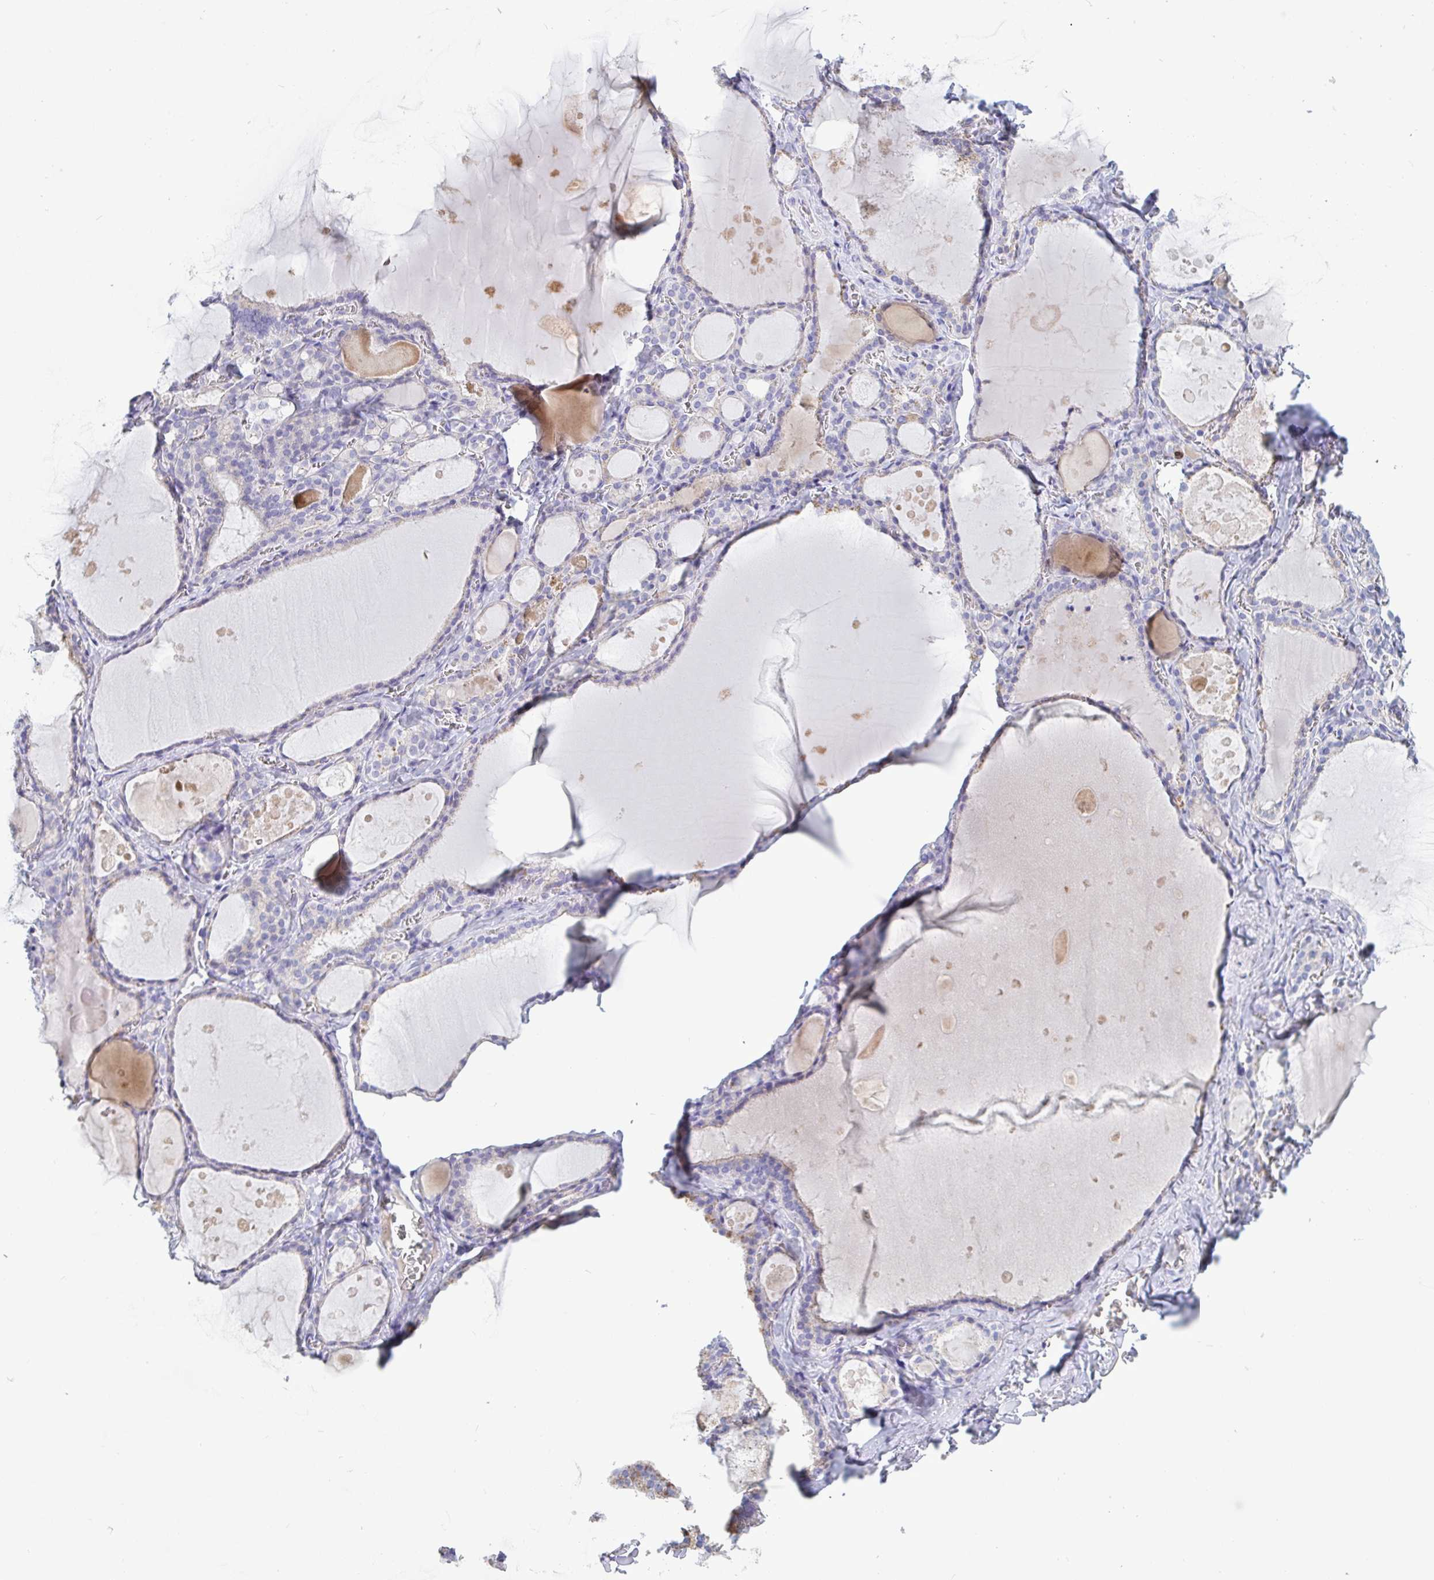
{"staining": {"intensity": "negative", "quantity": "none", "location": "none"}, "tissue": "thyroid gland", "cell_type": "Glandular cells", "image_type": "normal", "snomed": [{"axis": "morphology", "description": "Normal tissue, NOS"}, {"axis": "topography", "description": "Thyroid gland"}], "caption": "Human thyroid gland stained for a protein using IHC exhibits no staining in glandular cells.", "gene": "TAS2R38", "patient": {"sex": "male", "age": 56}}